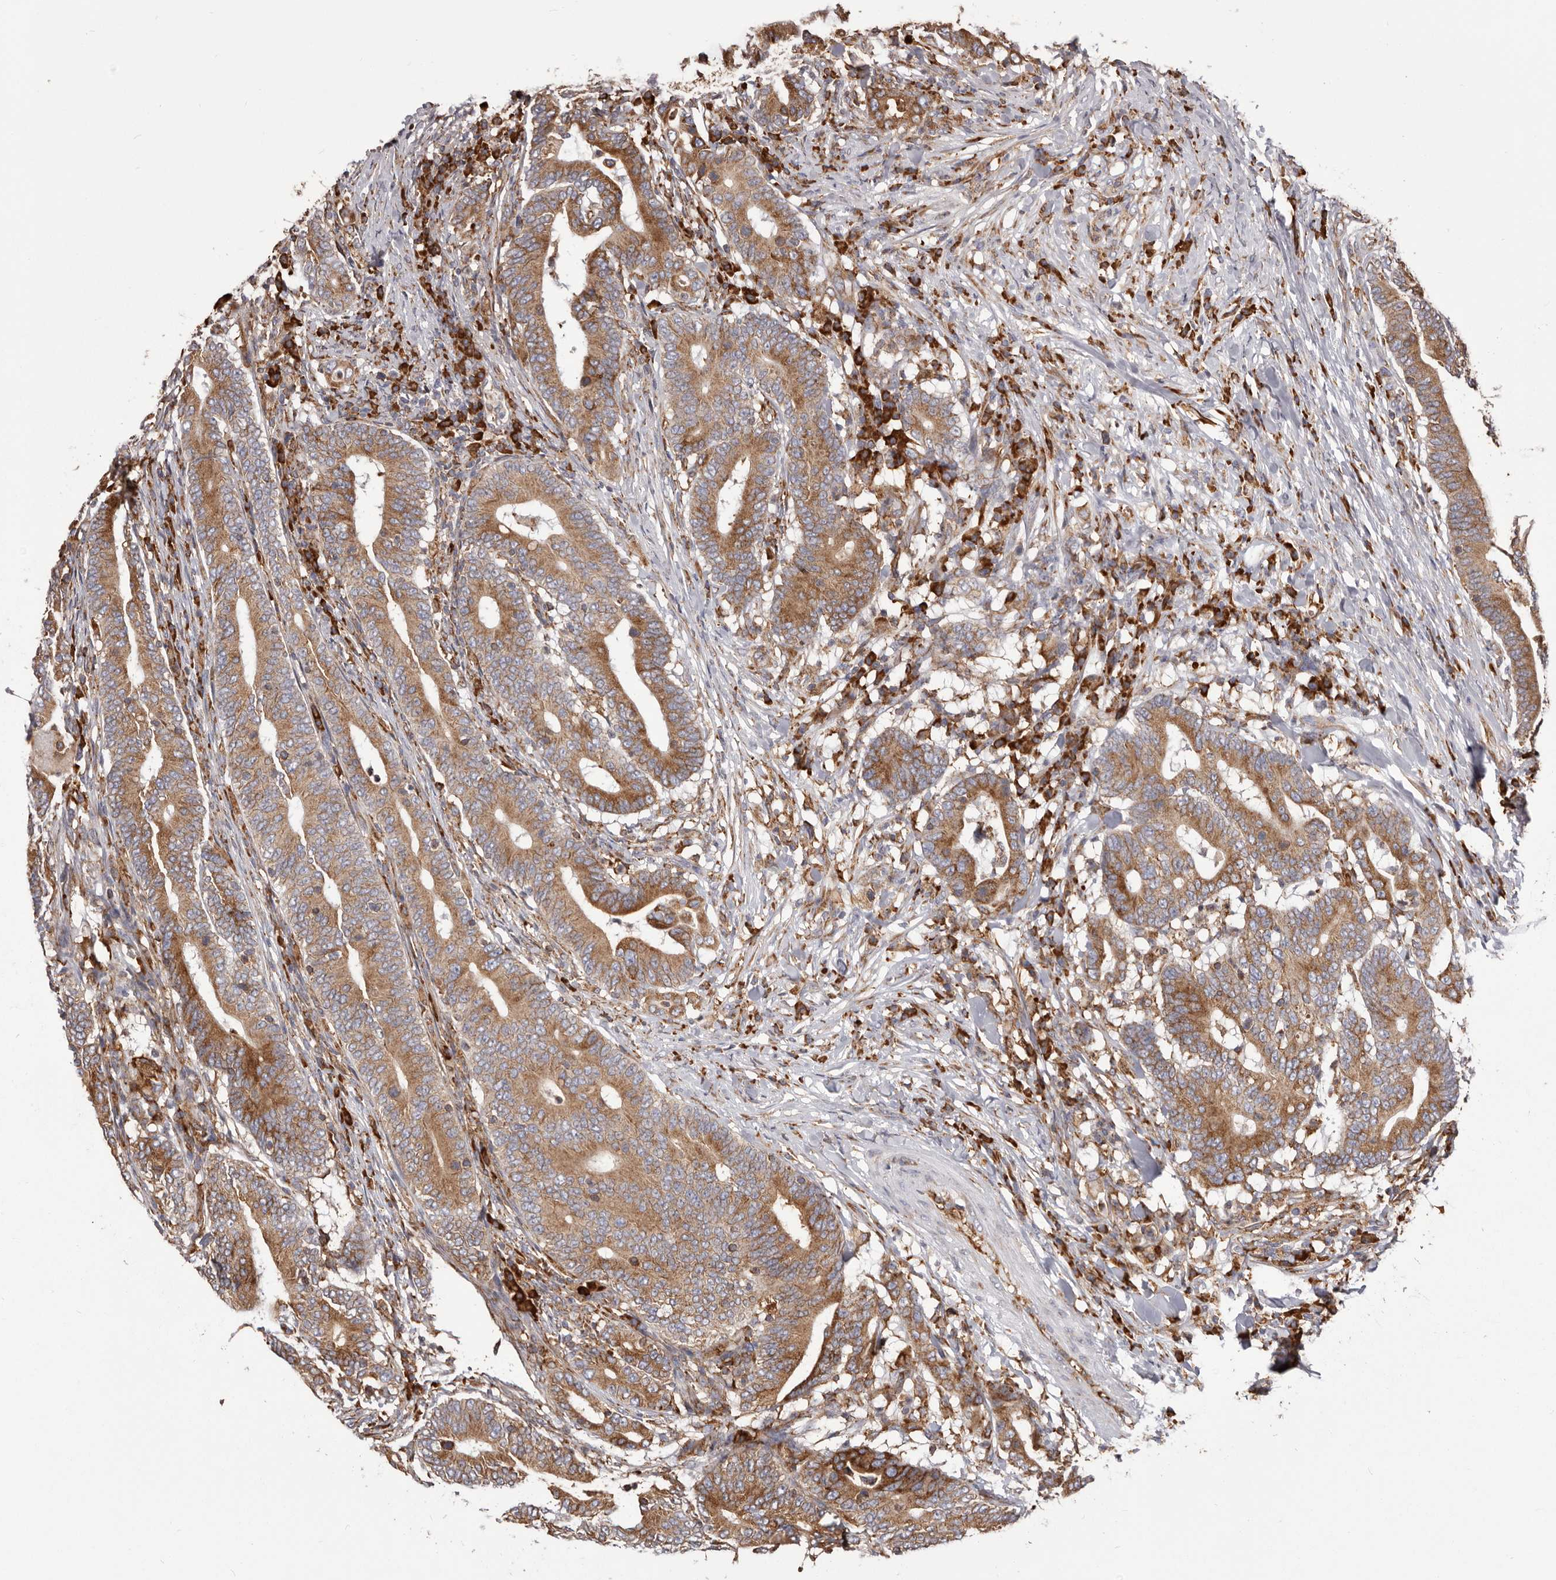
{"staining": {"intensity": "moderate", "quantity": ">75%", "location": "cytoplasmic/membranous"}, "tissue": "colorectal cancer", "cell_type": "Tumor cells", "image_type": "cancer", "snomed": [{"axis": "morphology", "description": "Adenocarcinoma, NOS"}, {"axis": "topography", "description": "Colon"}], "caption": "About >75% of tumor cells in colorectal adenocarcinoma display moderate cytoplasmic/membranous protein staining as visualized by brown immunohistochemical staining.", "gene": "QRSL1", "patient": {"sex": "female", "age": 66}}